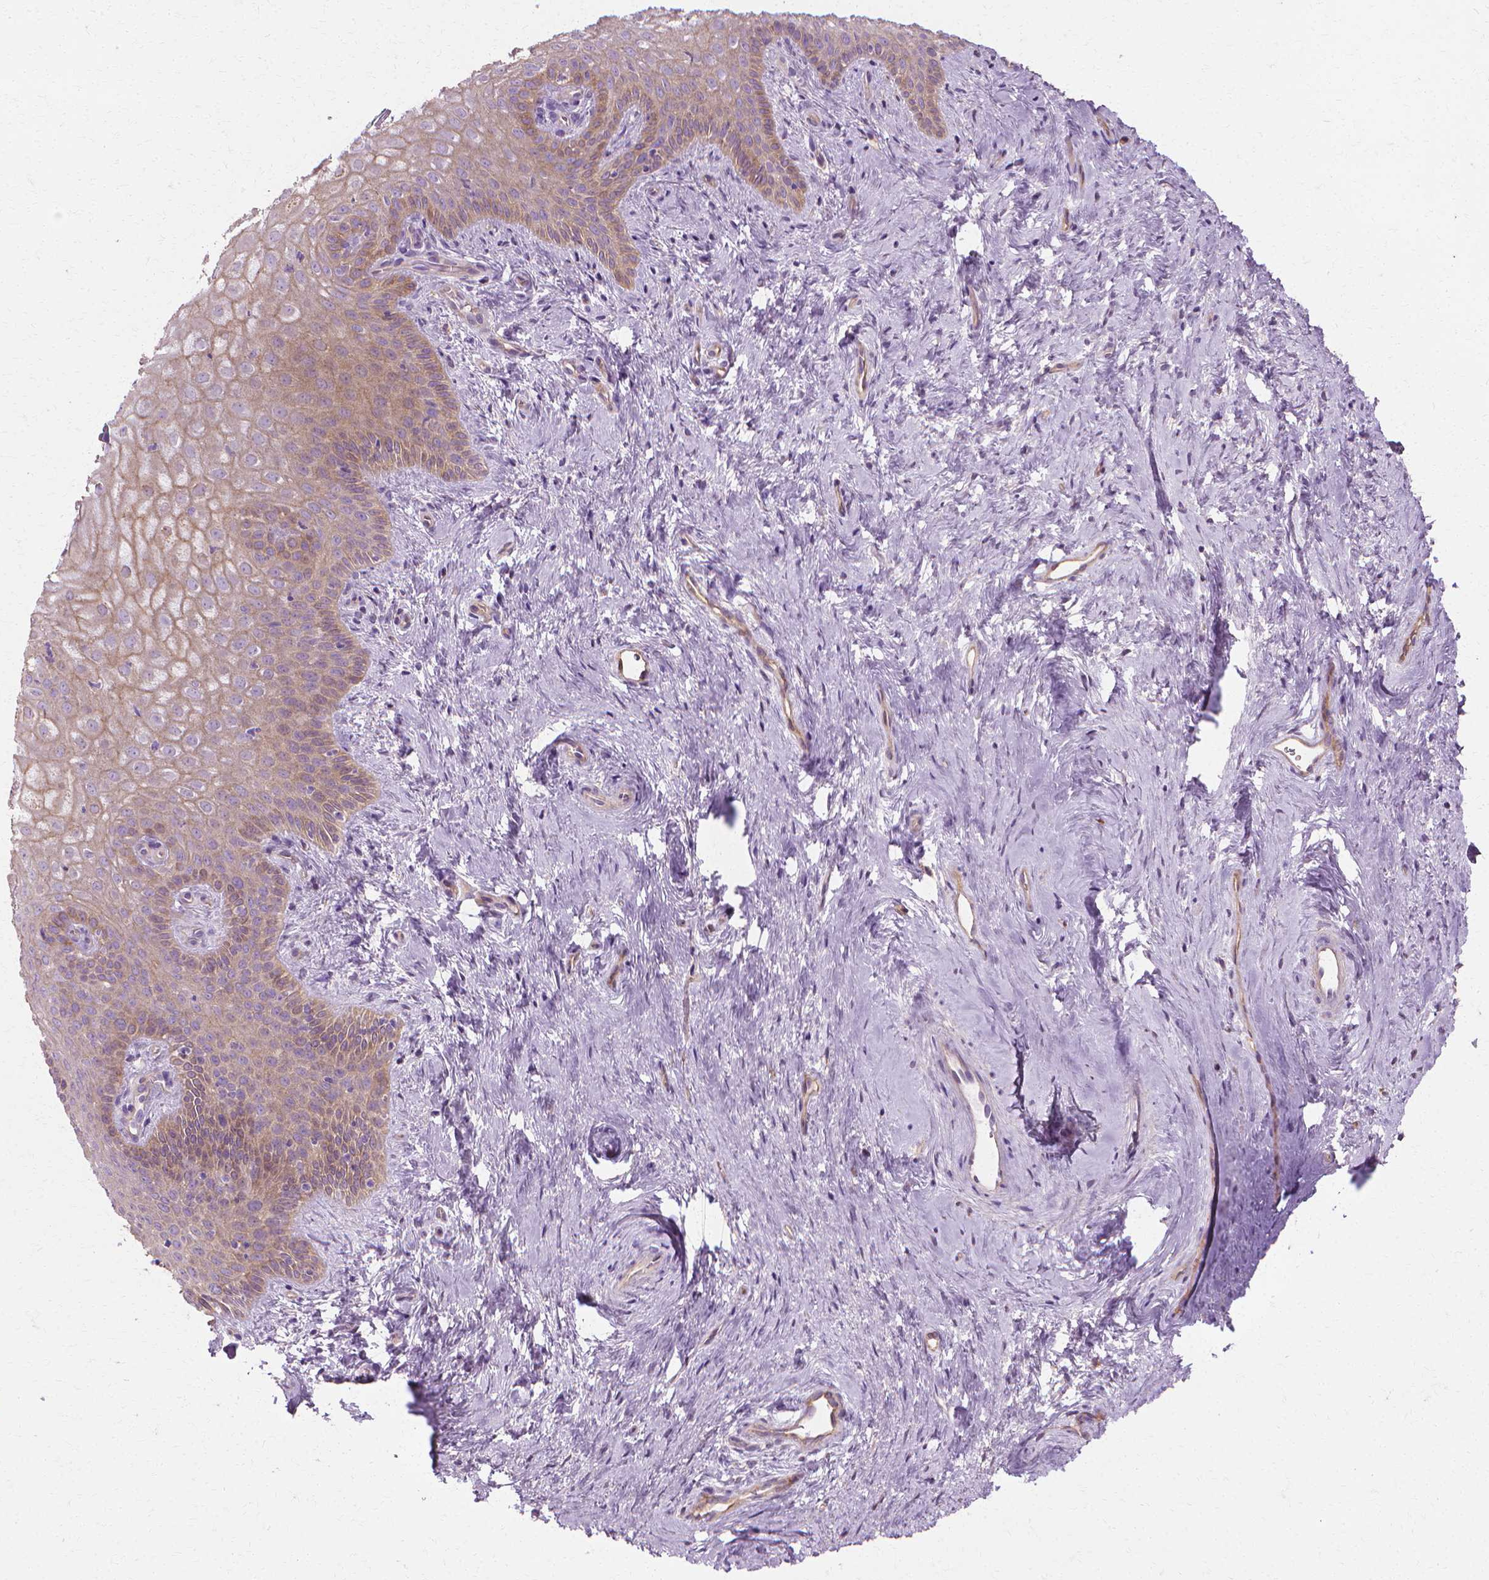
{"staining": {"intensity": "weak", "quantity": "25%-75%", "location": "cytoplasmic/membranous"}, "tissue": "vagina", "cell_type": "Squamous epithelial cells", "image_type": "normal", "snomed": [{"axis": "morphology", "description": "Normal tissue, NOS"}, {"axis": "topography", "description": "Vagina"}], "caption": "Vagina stained with DAB immunohistochemistry (IHC) reveals low levels of weak cytoplasmic/membranous positivity in about 25%-75% of squamous epithelial cells.", "gene": "CFAP157", "patient": {"sex": "female", "age": 45}}